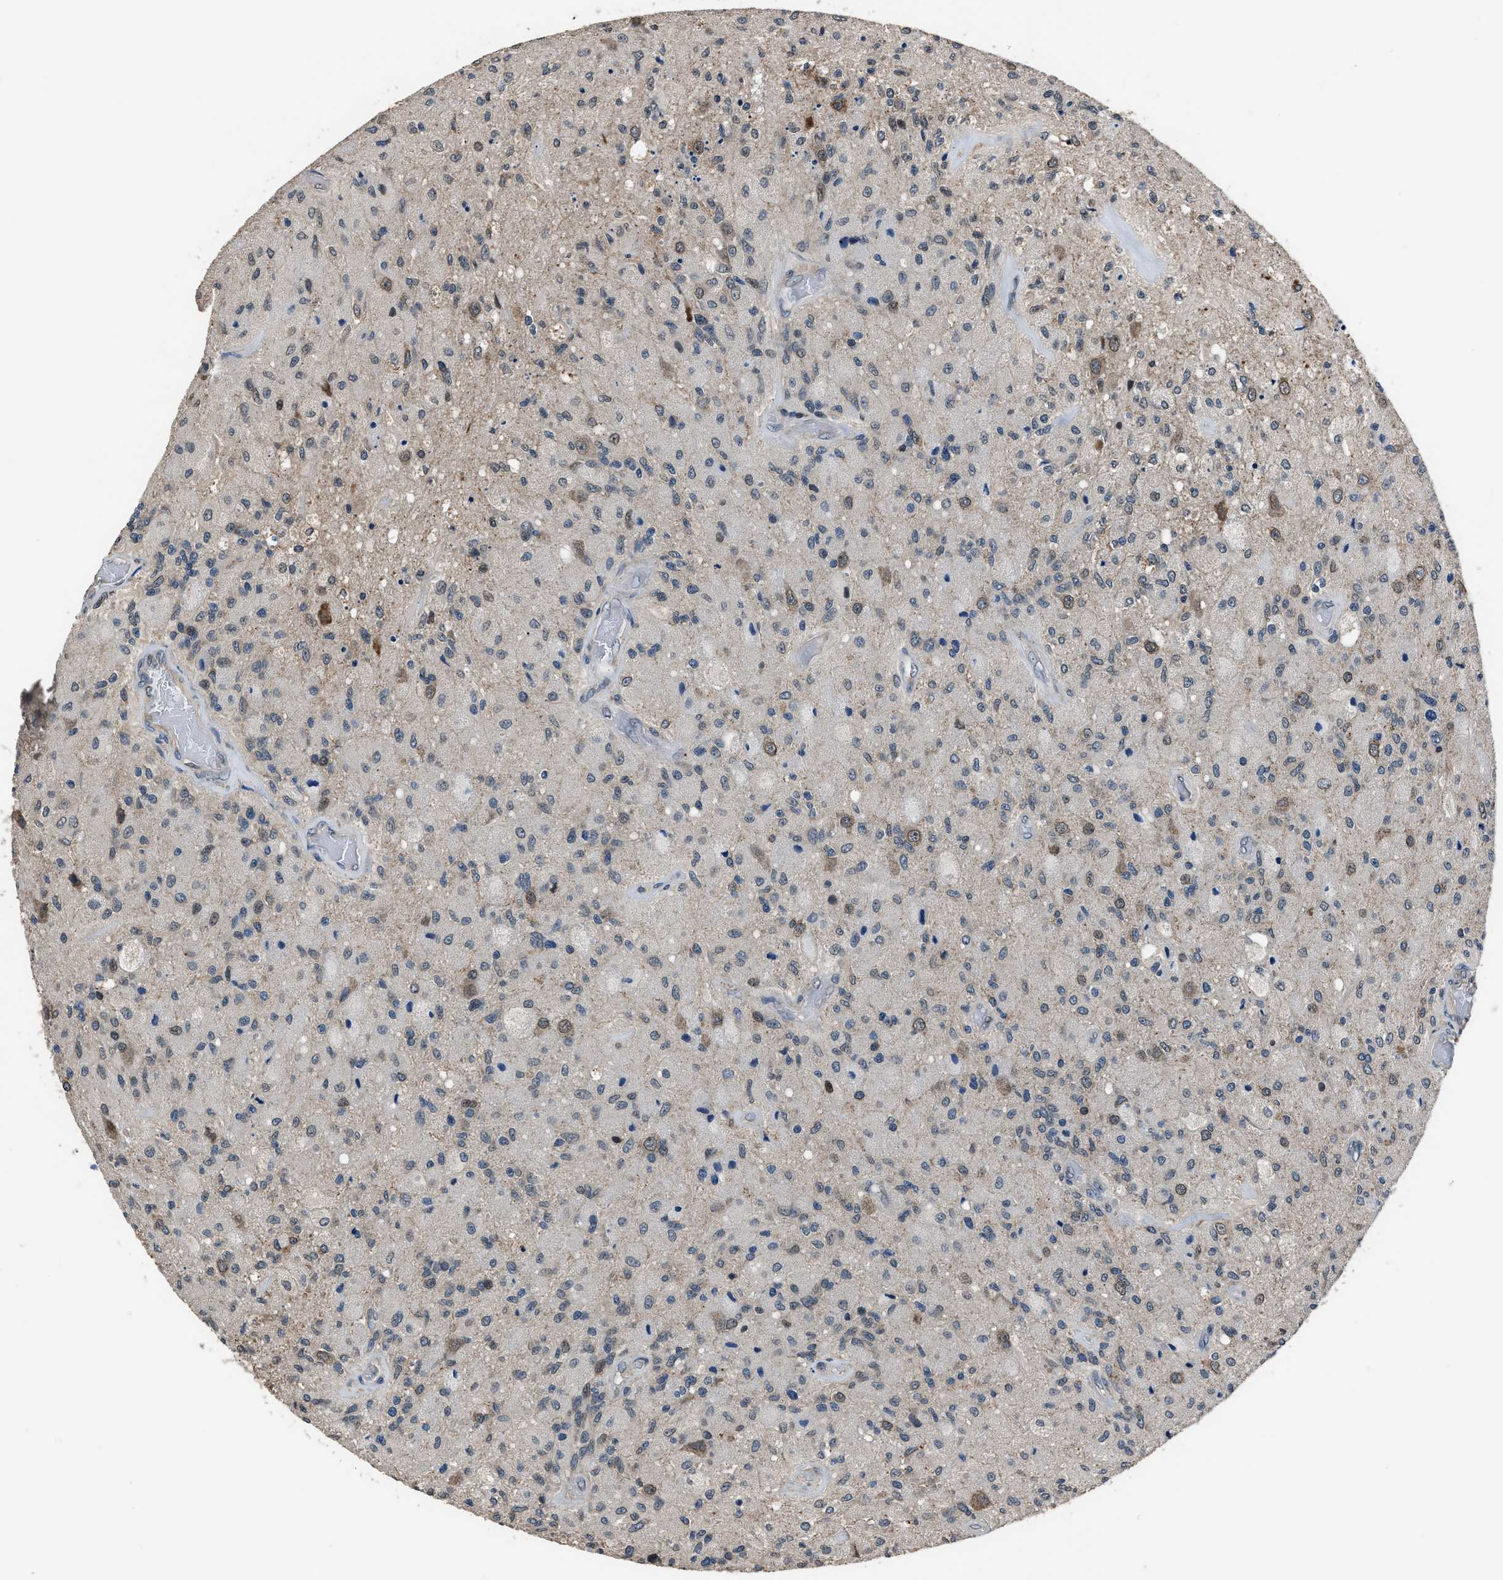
{"staining": {"intensity": "weak", "quantity": "<25%", "location": "cytoplasmic/membranous"}, "tissue": "glioma", "cell_type": "Tumor cells", "image_type": "cancer", "snomed": [{"axis": "morphology", "description": "Normal tissue, NOS"}, {"axis": "morphology", "description": "Glioma, malignant, High grade"}, {"axis": "topography", "description": "Cerebral cortex"}], "caption": "High power microscopy image of an immunohistochemistry (IHC) image of high-grade glioma (malignant), revealing no significant expression in tumor cells.", "gene": "TNRC18", "patient": {"sex": "male", "age": 77}}